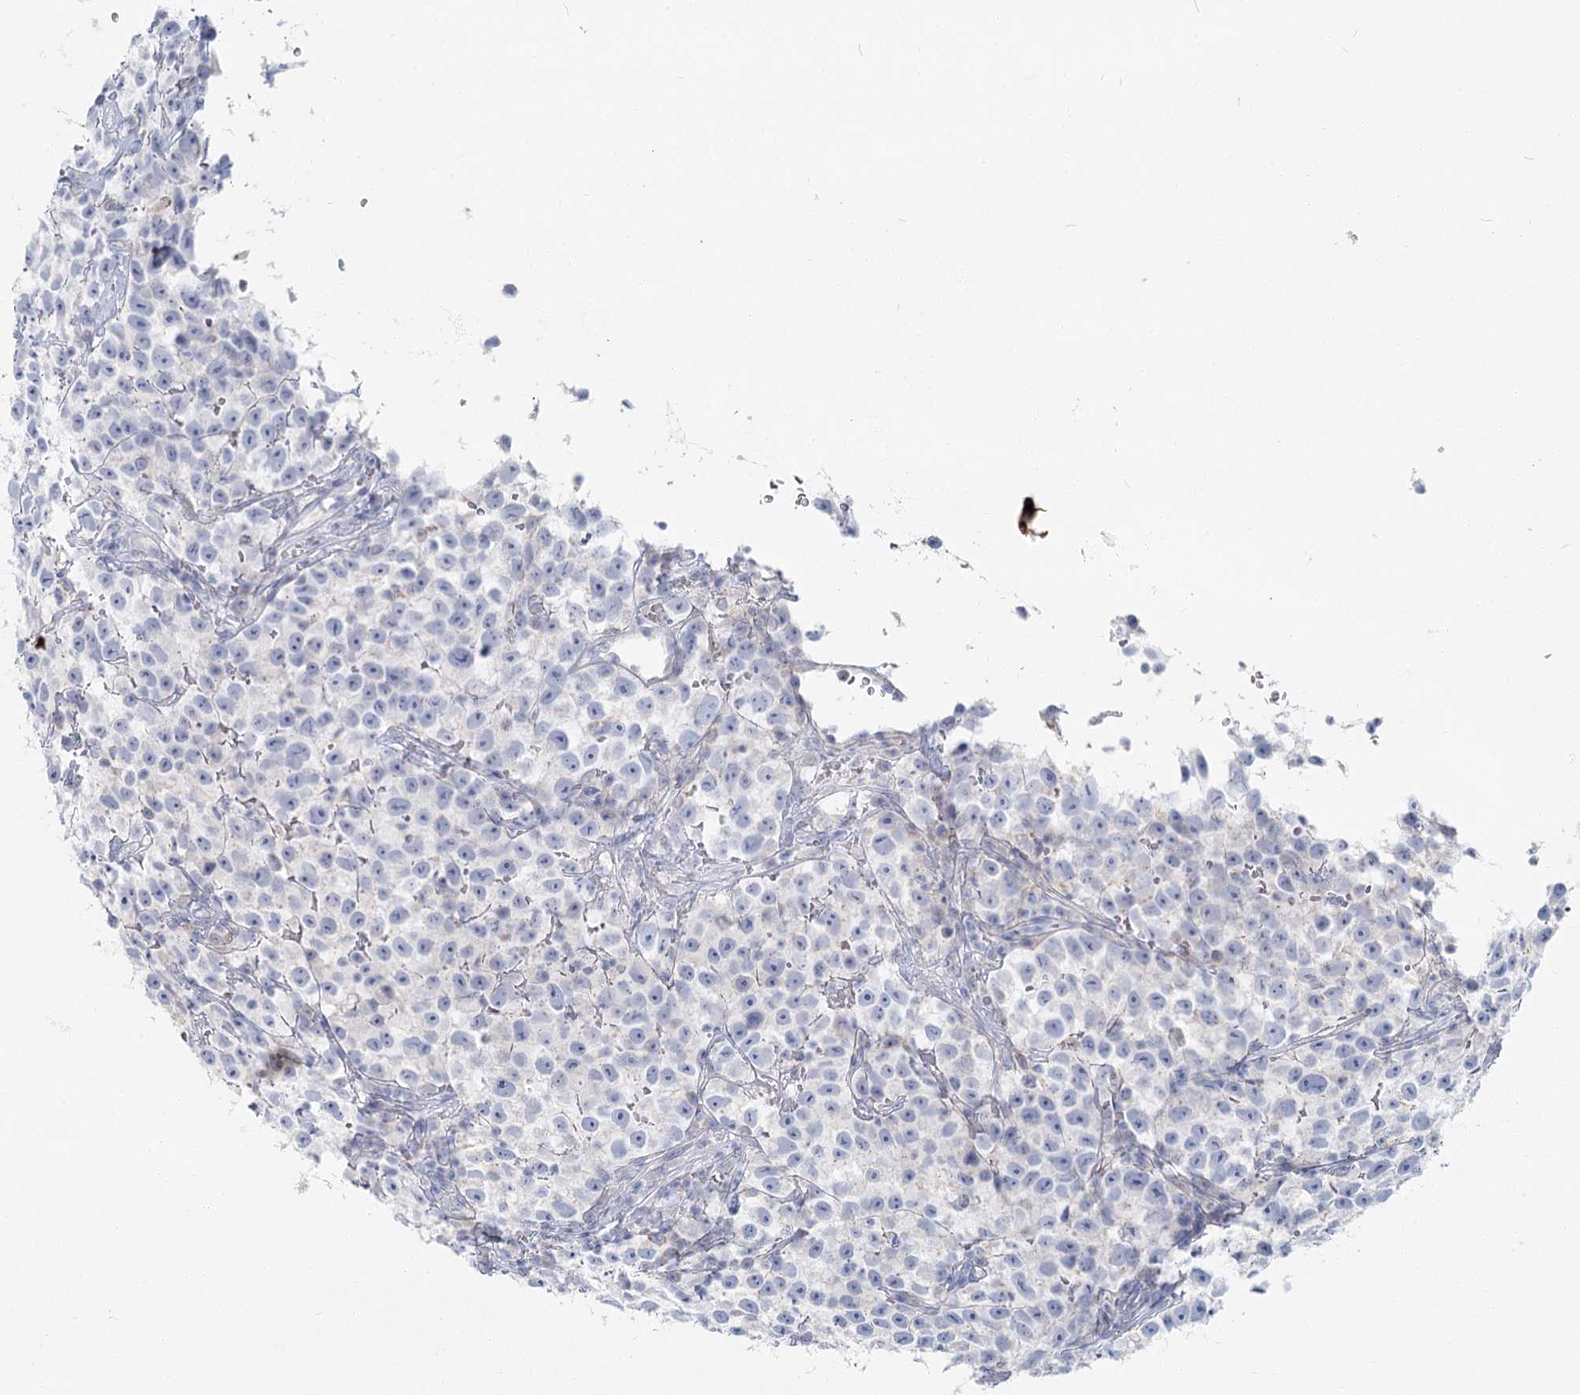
{"staining": {"intensity": "negative", "quantity": "none", "location": "none"}, "tissue": "testis cancer", "cell_type": "Tumor cells", "image_type": "cancer", "snomed": [{"axis": "morphology", "description": "Seminoma, NOS"}, {"axis": "topography", "description": "Testis"}], "caption": "The histopathology image displays no significant positivity in tumor cells of testis seminoma. The staining is performed using DAB (3,3'-diaminobenzidine) brown chromogen with nuclei counter-stained in using hematoxylin.", "gene": "IFIT5", "patient": {"sex": "male", "age": 22}}